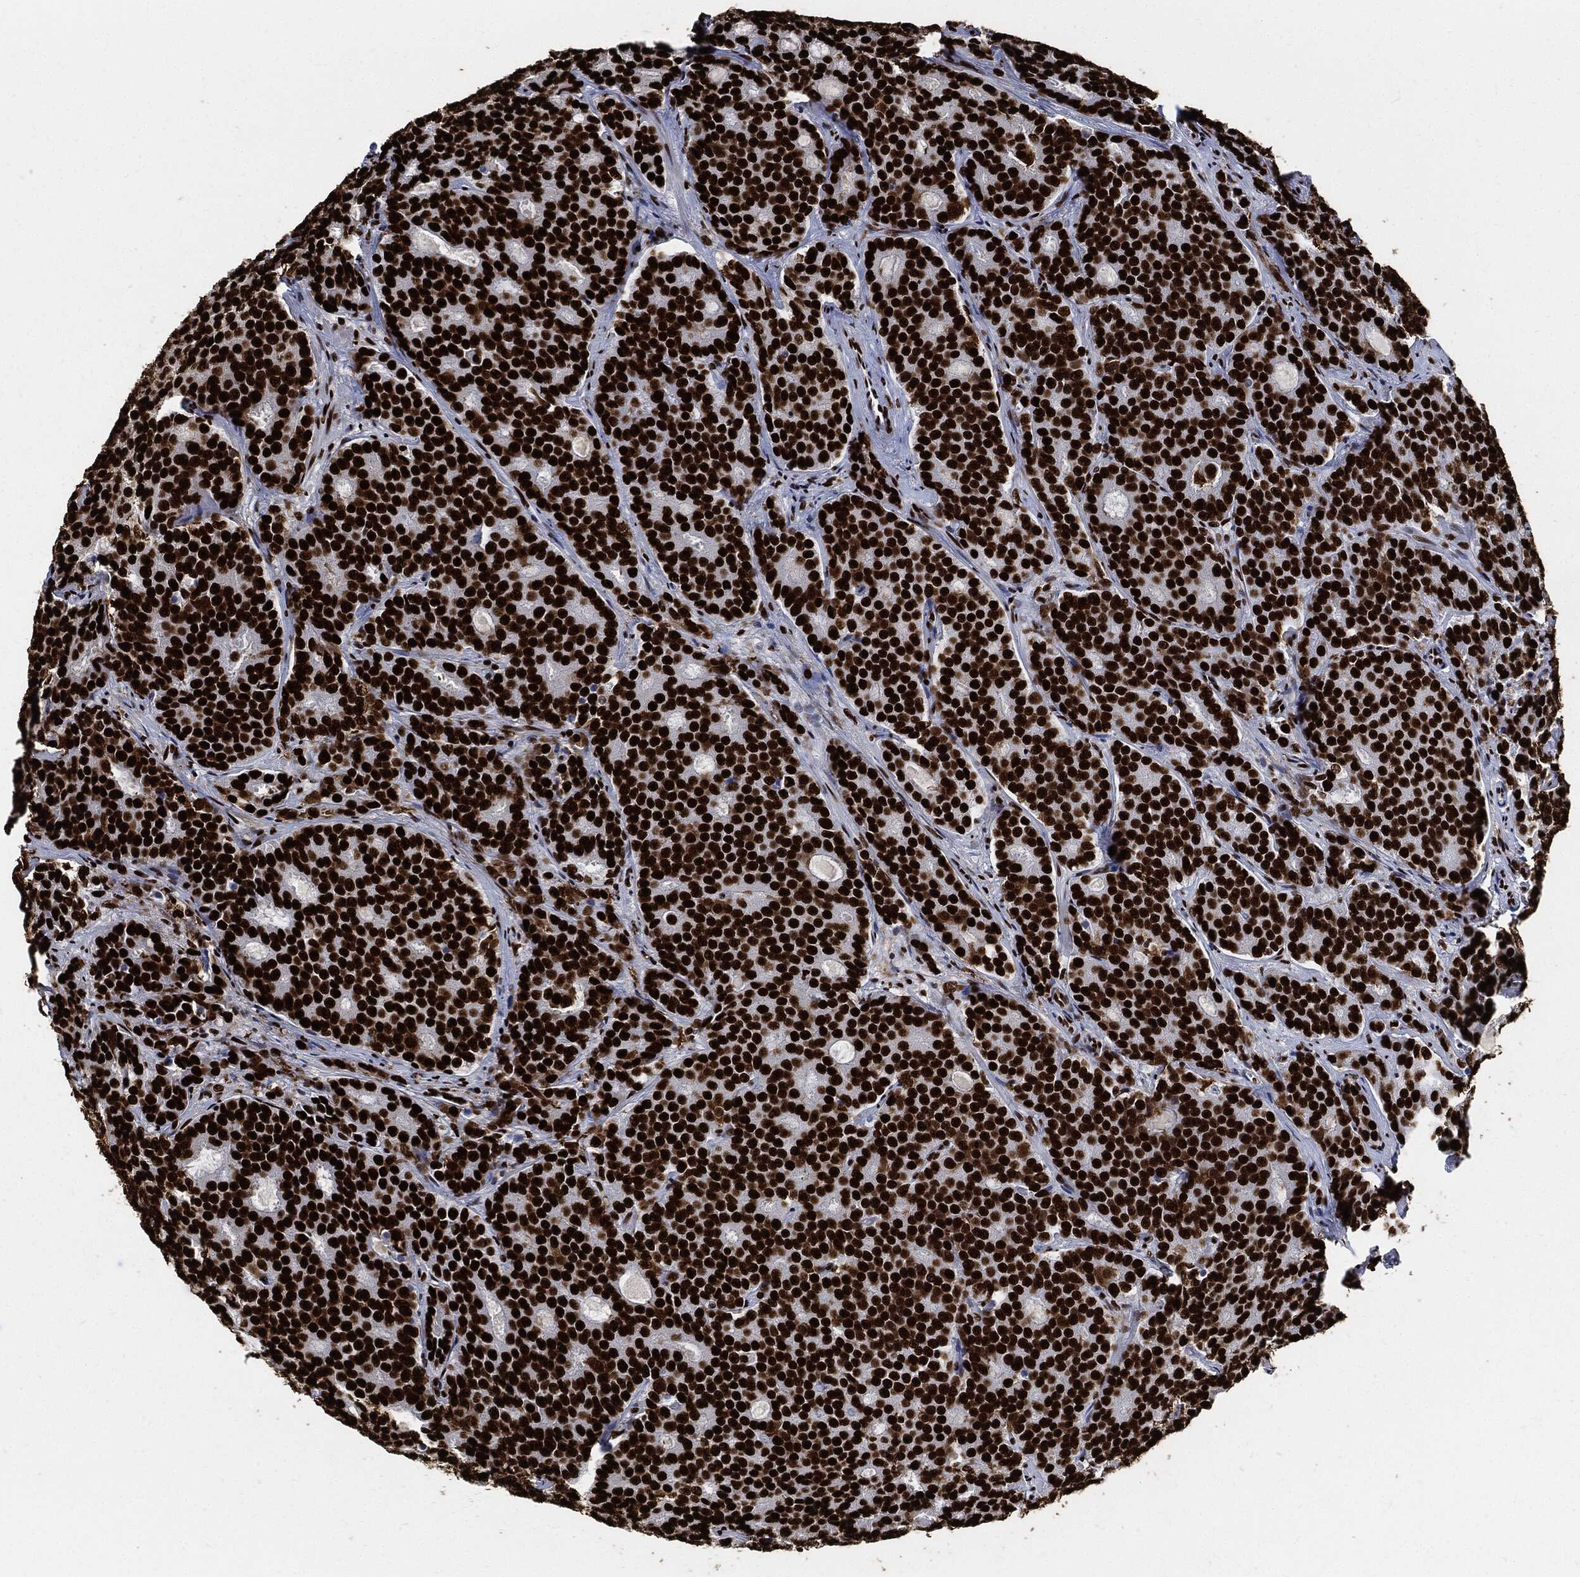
{"staining": {"intensity": "strong", "quantity": ">75%", "location": "nuclear"}, "tissue": "prostate cancer", "cell_type": "Tumor cells", "image_type": "cancer", "snomed": [{"axis": "morphology", "description": "Adenocarcinoma, NOS"}, {"axis": "topography", "description": "Prostate"}], "caption": "Tumor cells display strong nuclear positivity in about >75% of cells in adenocarcinoma (prostate).", "gene": "RECQL", "patient": {"sex": "male", "age": 71}}